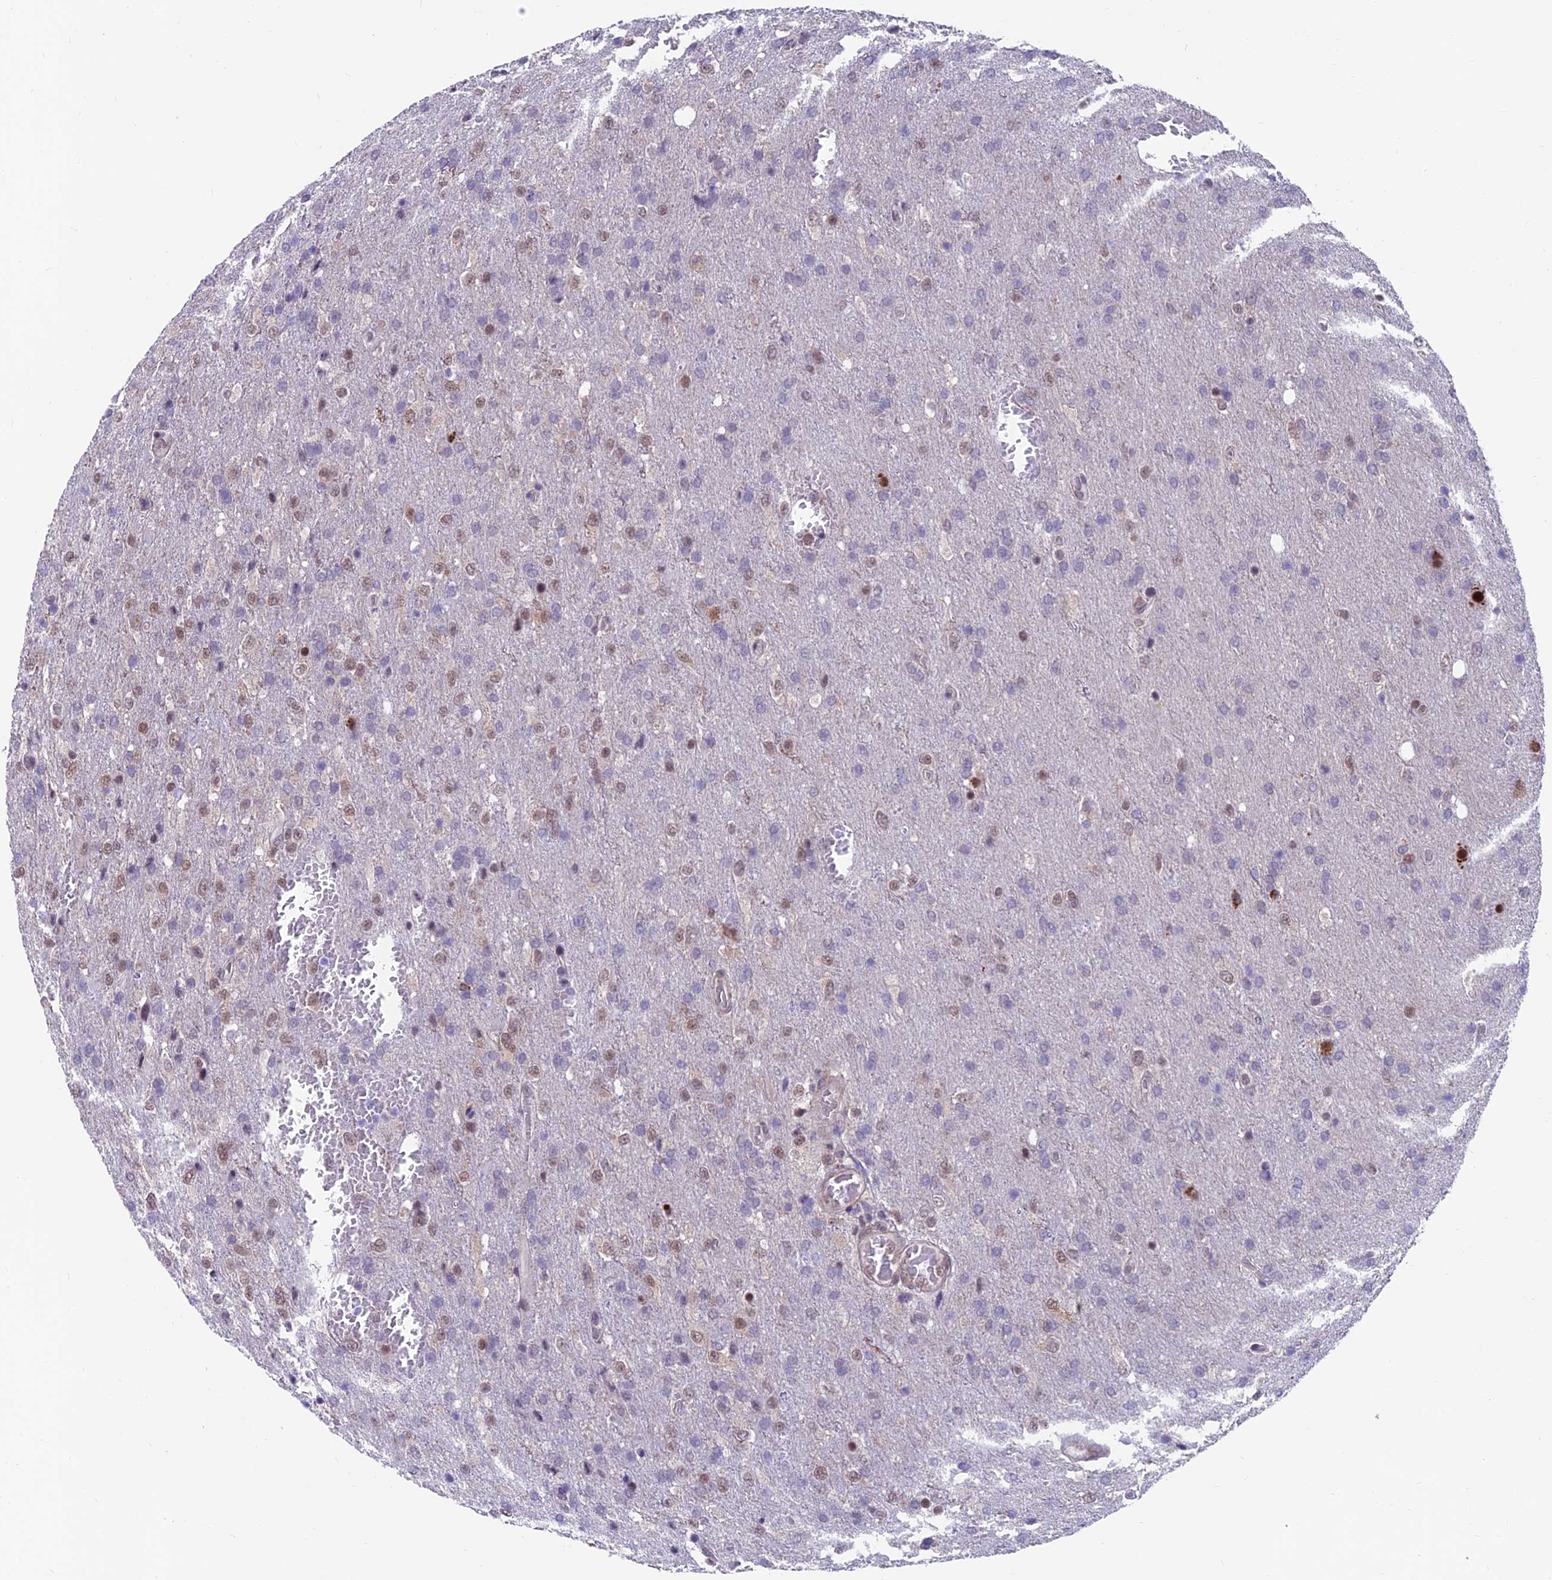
{"staining": {"intensity": "weak", "quantity": "<25%", "location": "nuclear"}, "tissue": "glioma", "cell_type": "Tumor cells", "image_type": "cancer", "snomed": [{"axis": "morphology", "description": "Glioma, malignant, High grade"}, {"axis": "topography", "description": "Brain"}], "caption": "Tumor cells show no significant positivity in glioma. (DAB (3,3'-diaminobenzidine) immunohistochemistry with hematoxylin counter stain).", "gene": "KIAA1191", "patient": {"sex": "female", "age": 74}}